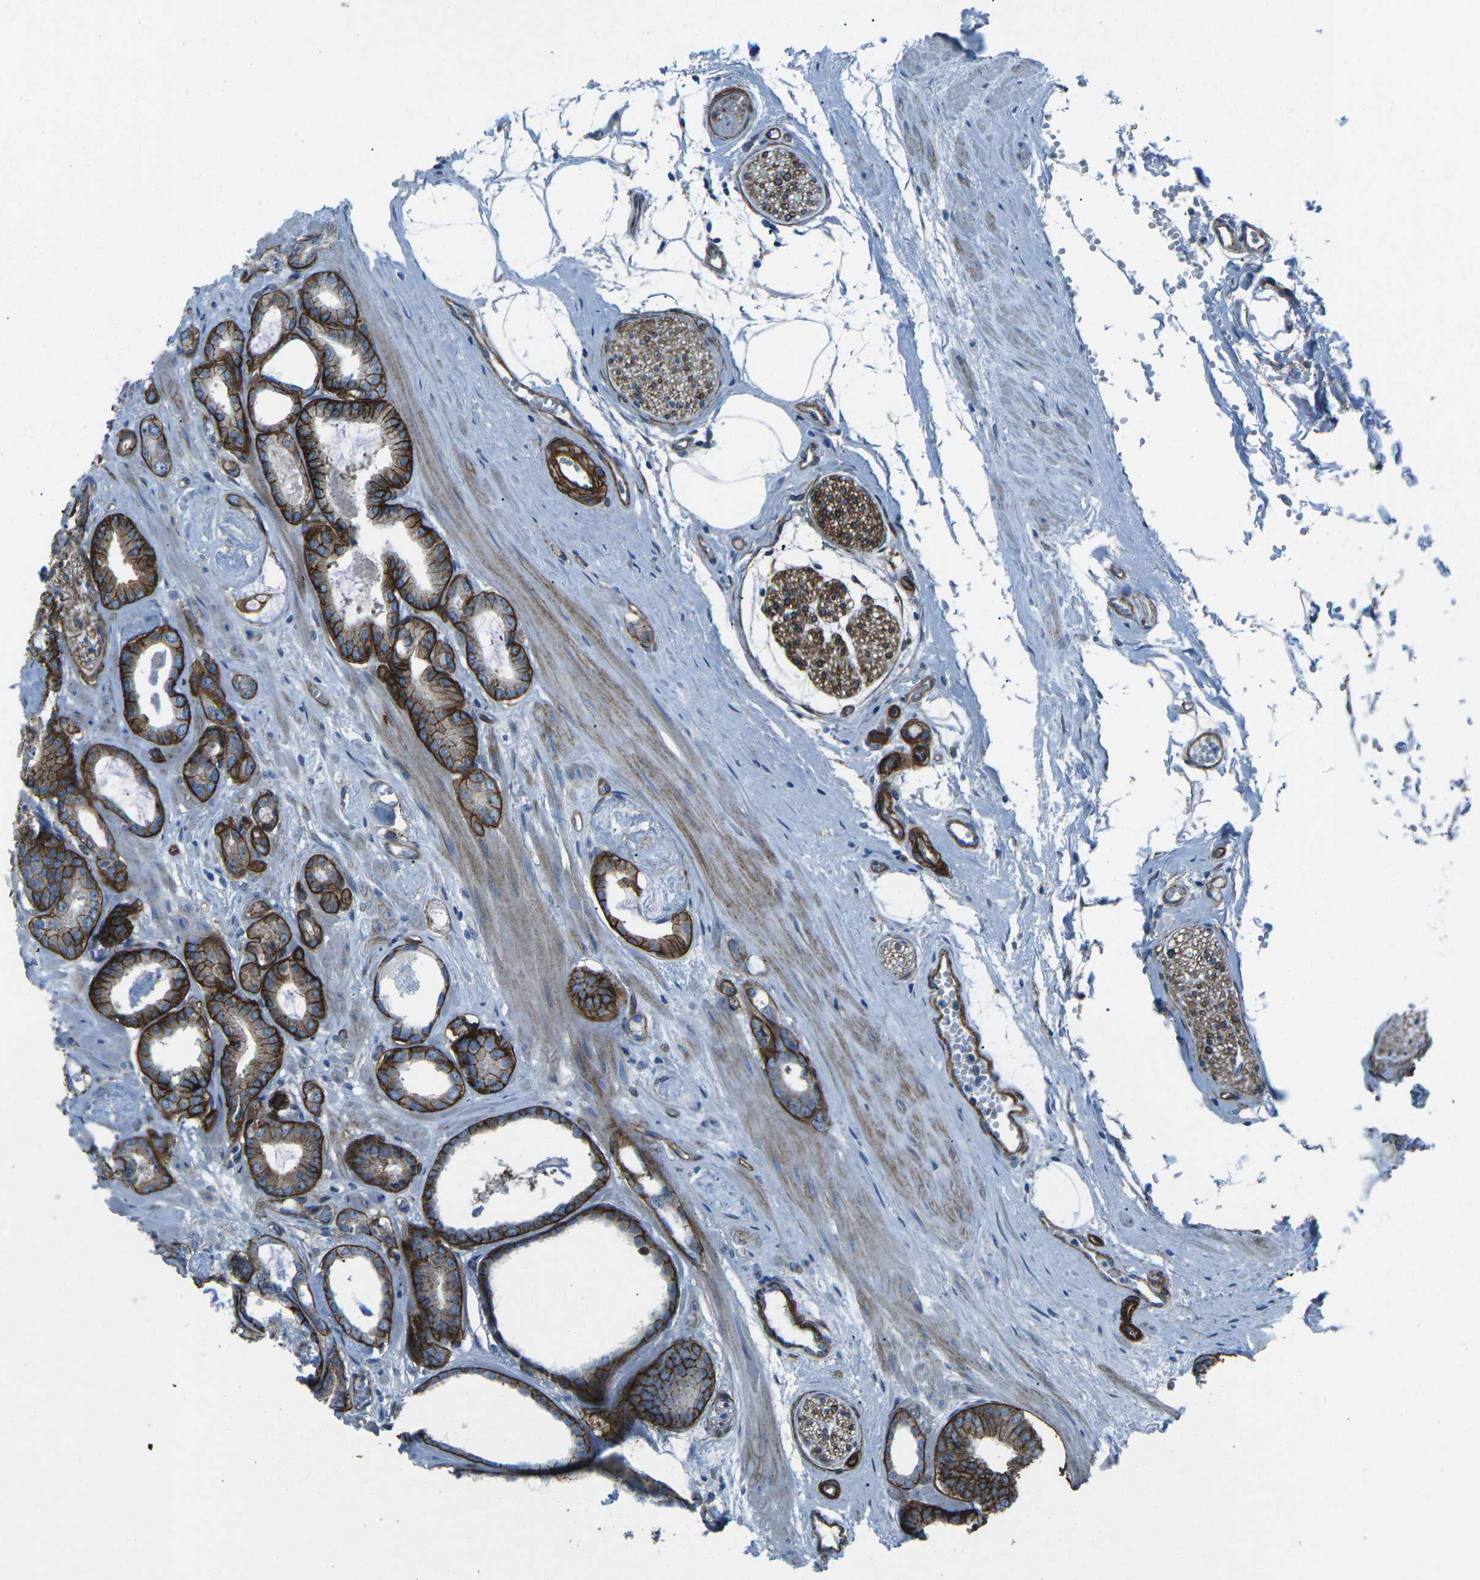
{"staining": {"intensity": "strong", "quantity": ">75%", "location": "cytoplasmic/membranous"}, "tissue": "prostate cancer", "cell_type": "Tumor cells", "image_type": "cancer", "snomed": [{"axis": "morphology", "description": "Adenocarcinoma, Low grade"}, {"axis": "topography", "description": "Prostate"}], "caption": "Immunohistochemical staining of human low-grade adenocarcinoma (prostate) reveals high levels of strong cytoplasmic/membranous expression in approximately >75% of tumor cells.", "gene": "UTRN", "patient": {"sex": "male", "age": 53}}